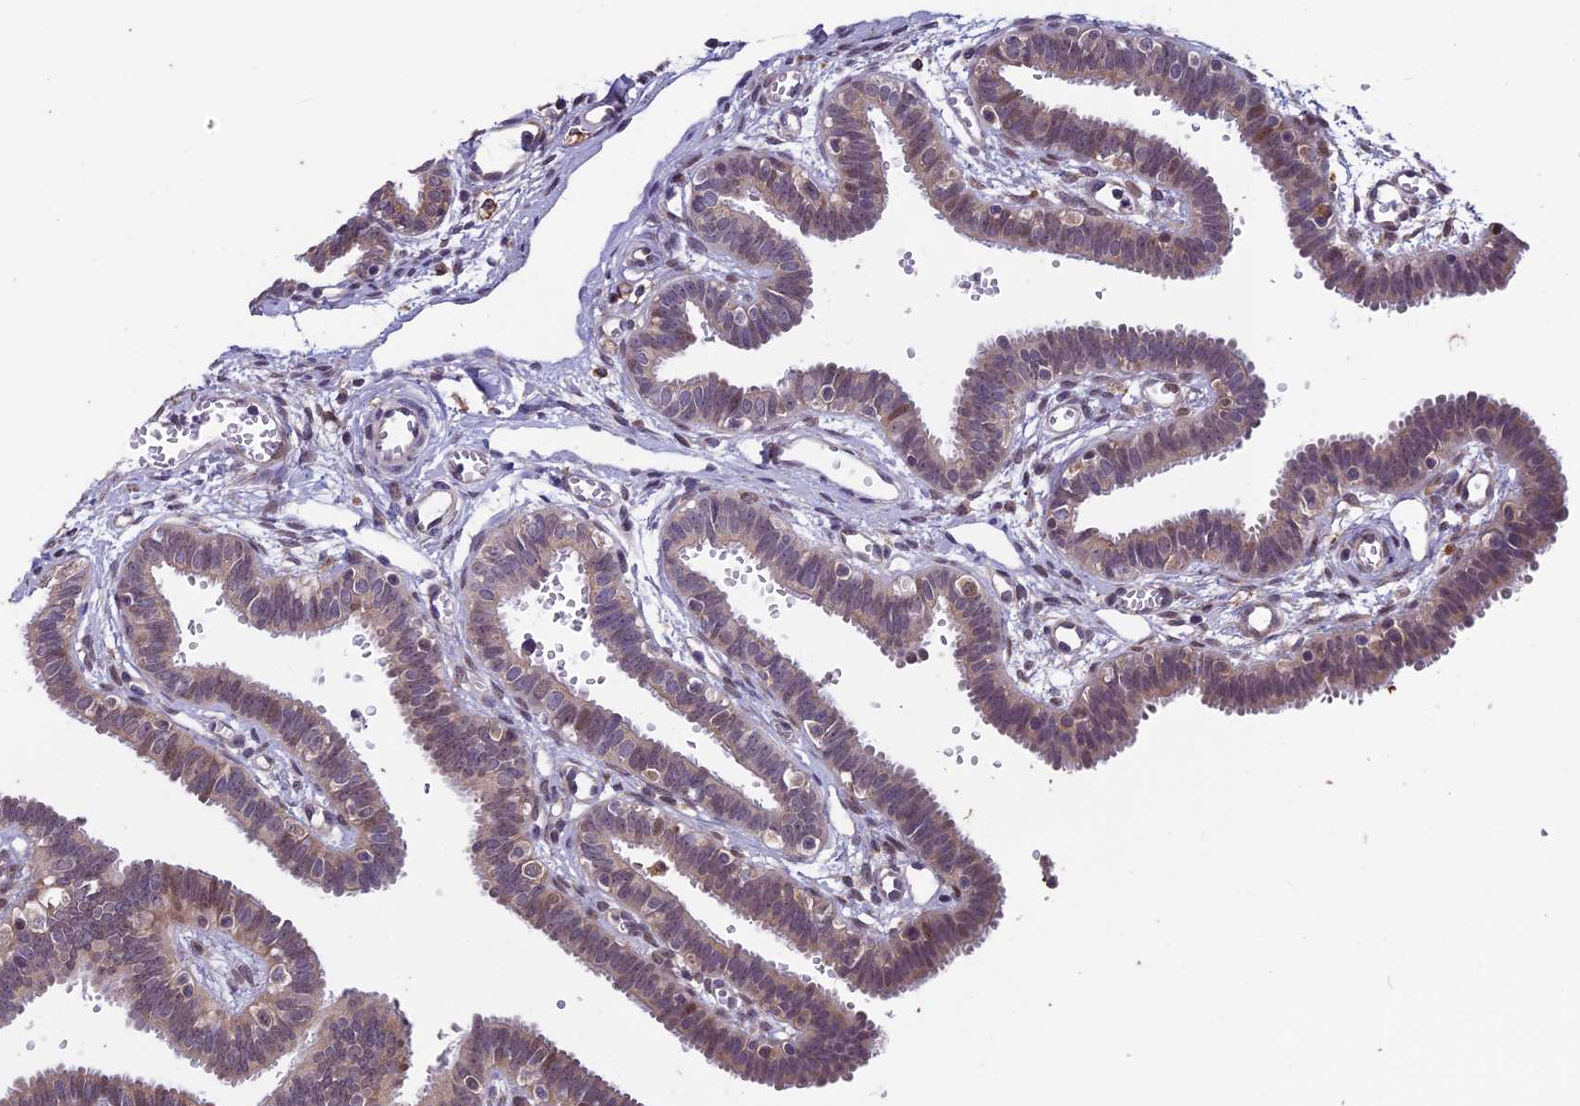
{"staining": {"intensity": "weak", "quantity": "25%-75%", "location": "cytoplasmic/membranous,nuclear"}, "tissue": "fallopian tube", "cell_type": "Glandular cells", "image_type": "normal", "snomed": [{"axis": "morphology", "description": "Normal tissue, NOS"}, {"axis": "topography", "description": "Fallopian tube"}, {"axis": "topography", "description": "Placenta"}], "caption": "A brown stain highlights weak cytoplasmic/membranous,nuclear positivity of a protein in glandular cells of normal fallopian tube.", "gene": "MAST2", "patient": {"sex": "female", "age": 32}}